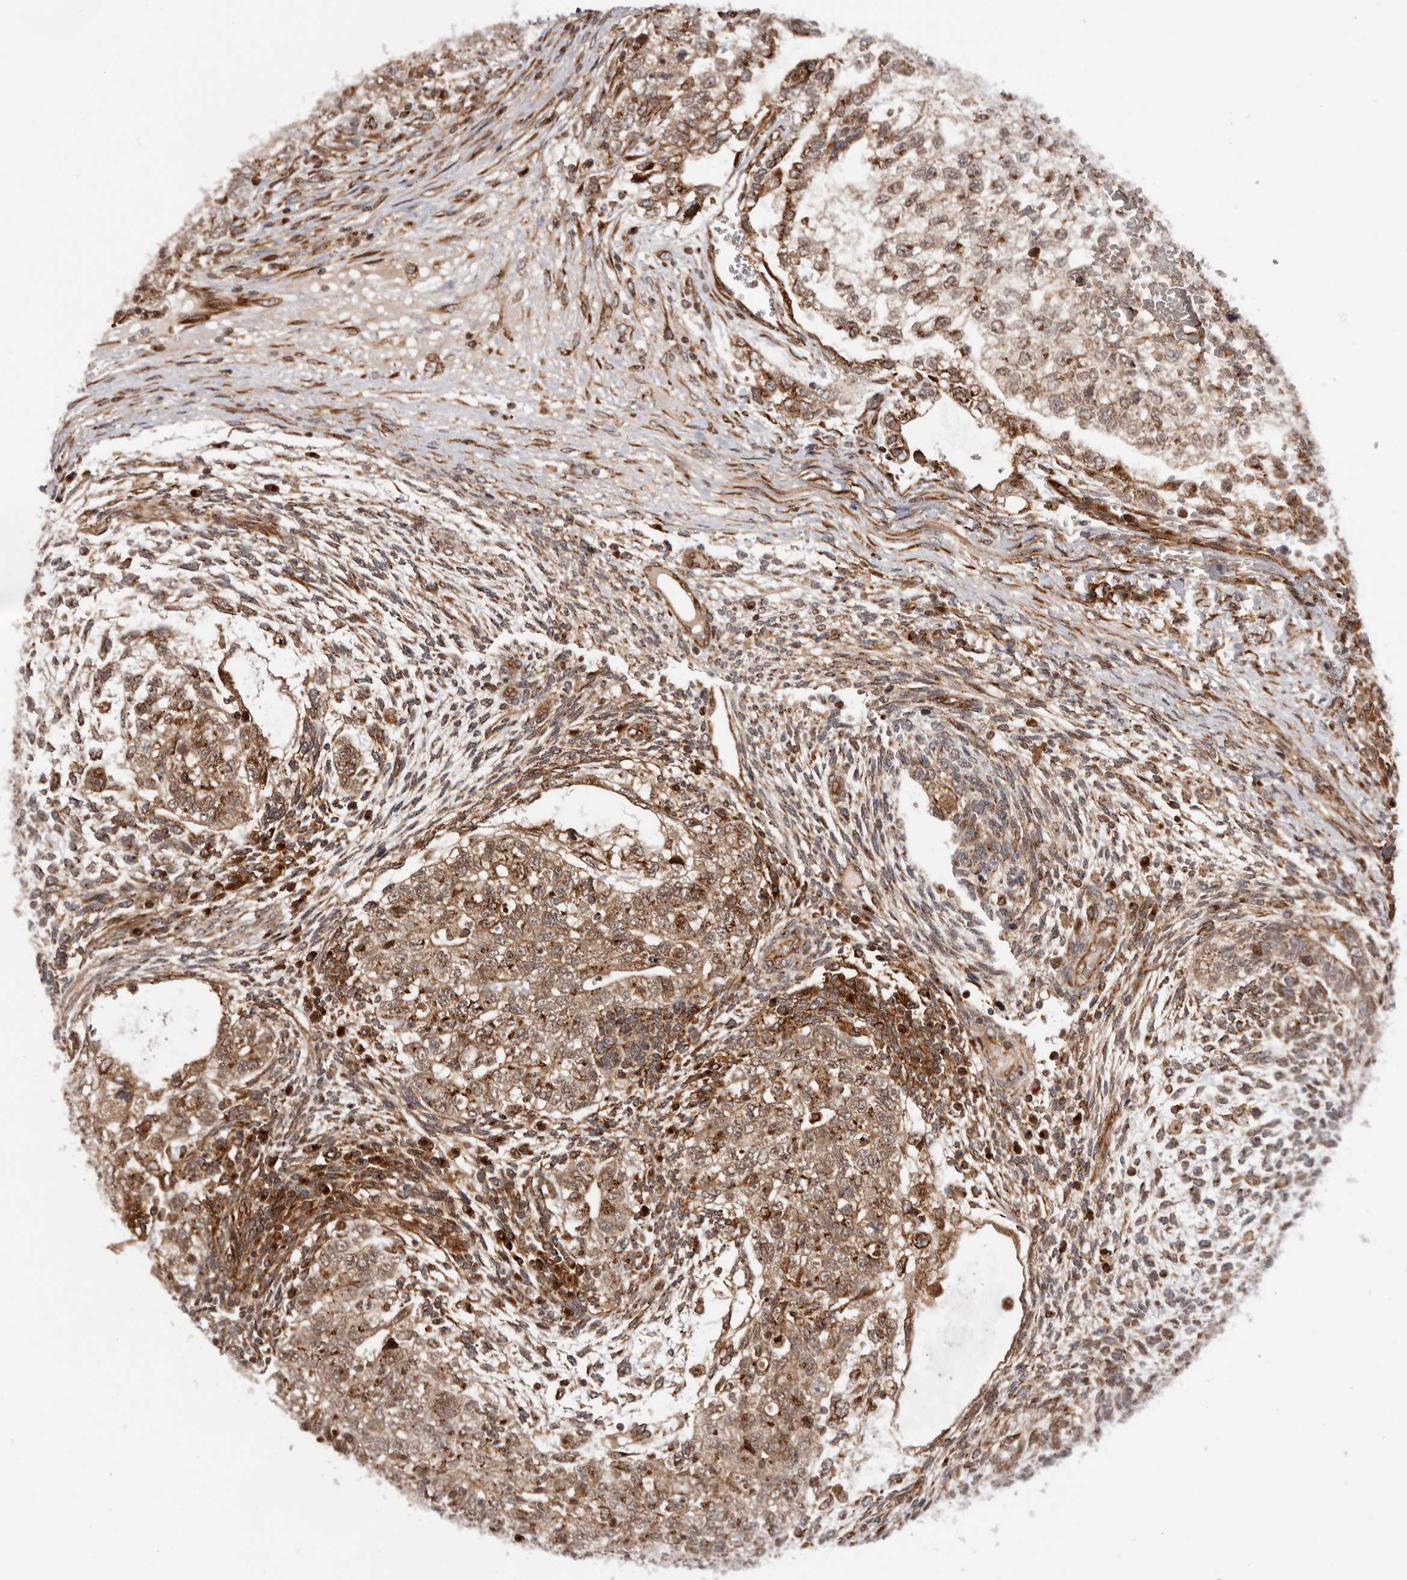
{"staining": {"intensity": "strong", "quantity": "25%-75%", "location": "cytoplasmic/membranous"}, "tissue": "testis cancer", "cell_type": "Tumor cells", "image_type": "cancer", "snomed": [{"axis": "morphology", "description": "Carcinoma, Embryonal, NOS"}, {"axis": "topography", "description": "Testis"}], "caption": "Immunohistochemistry image of testis cancer stained for a protein (brown), which demonstrates high levels of strong cytoplasmic/membranous positivity in approximately 25%-75% of tumor cells.", "gene": "GPR27", "patient": {"sex": "male", "age": 37}}